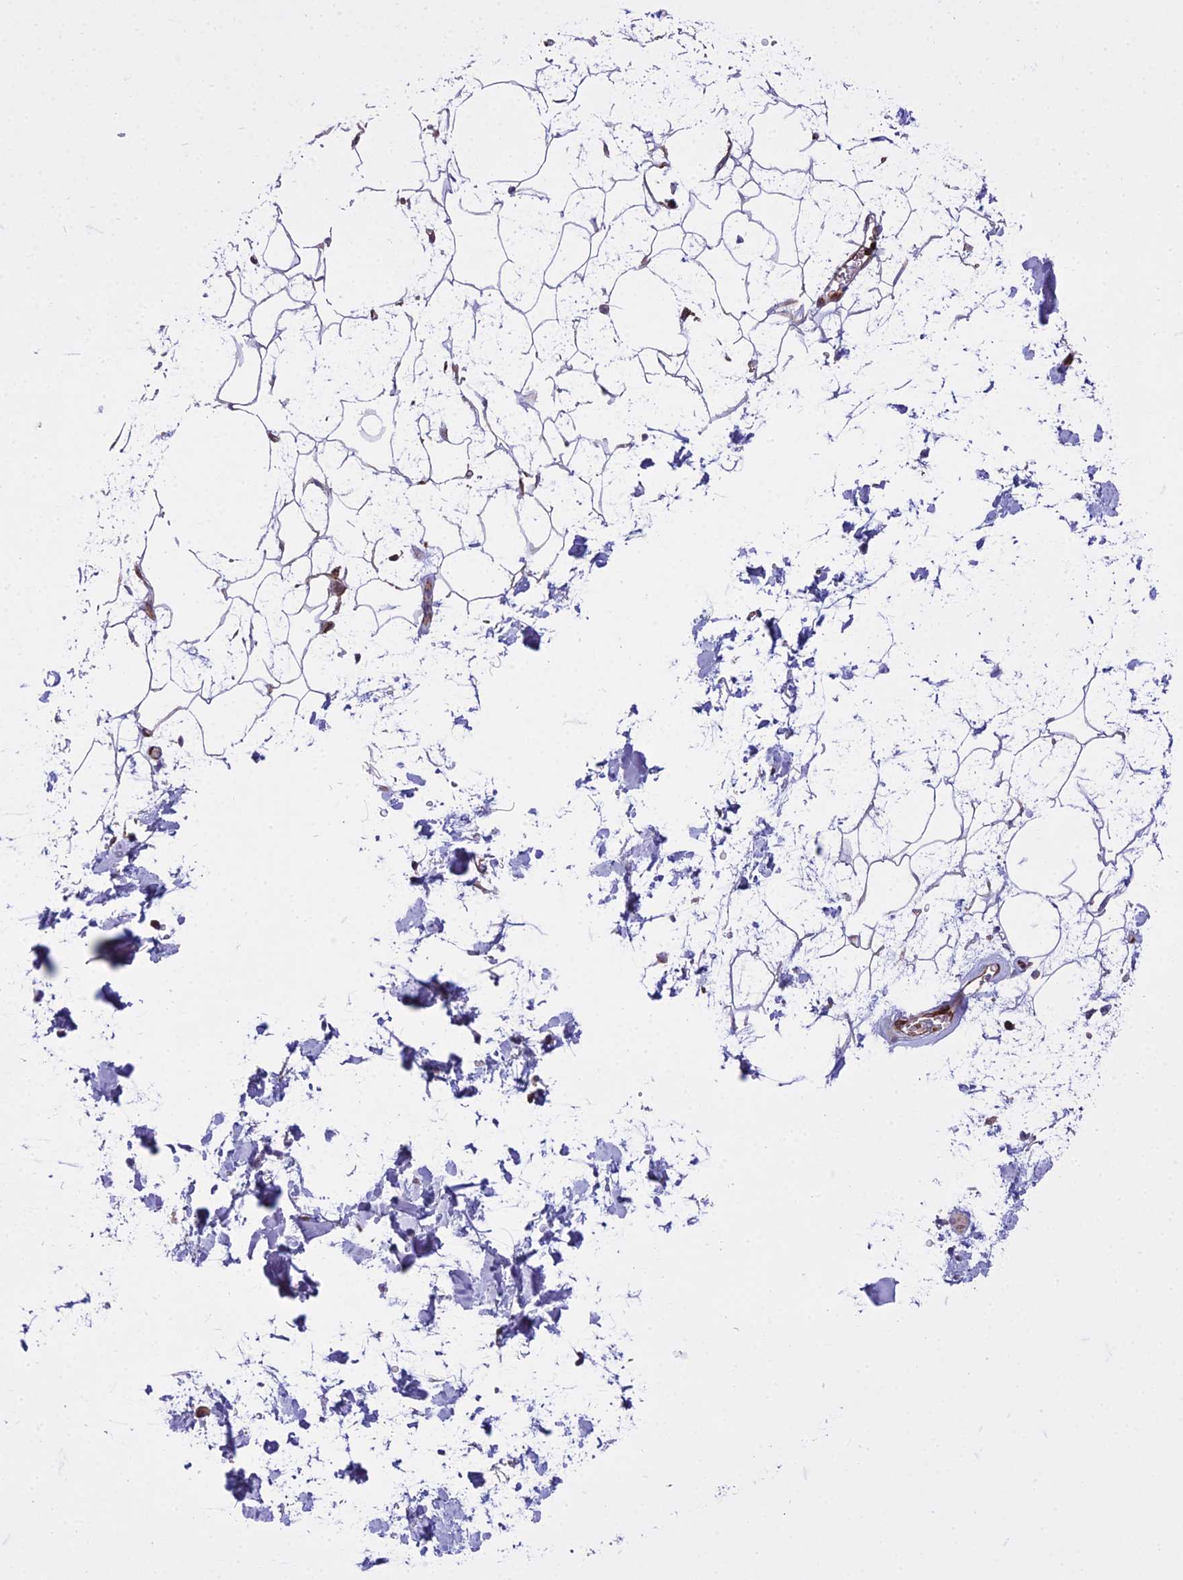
{"staining": {"intensity": "negative", "quantity": "none", "location": "none"}, "tissue": "adipose tissue", "cell_type": "Adipocytes", "image_type": "normal", "snomed": [{"axis": "morphology", "description": "Normal tissue, NOS"}, {"axis": "topography", "description": "Soft tissue"}], "caption": "Micrograph shows no protein expression in adipocytes of benign adipose tissue.", "gene": "GIMAP1", "patient": {"sex": "male", "age": 72}}